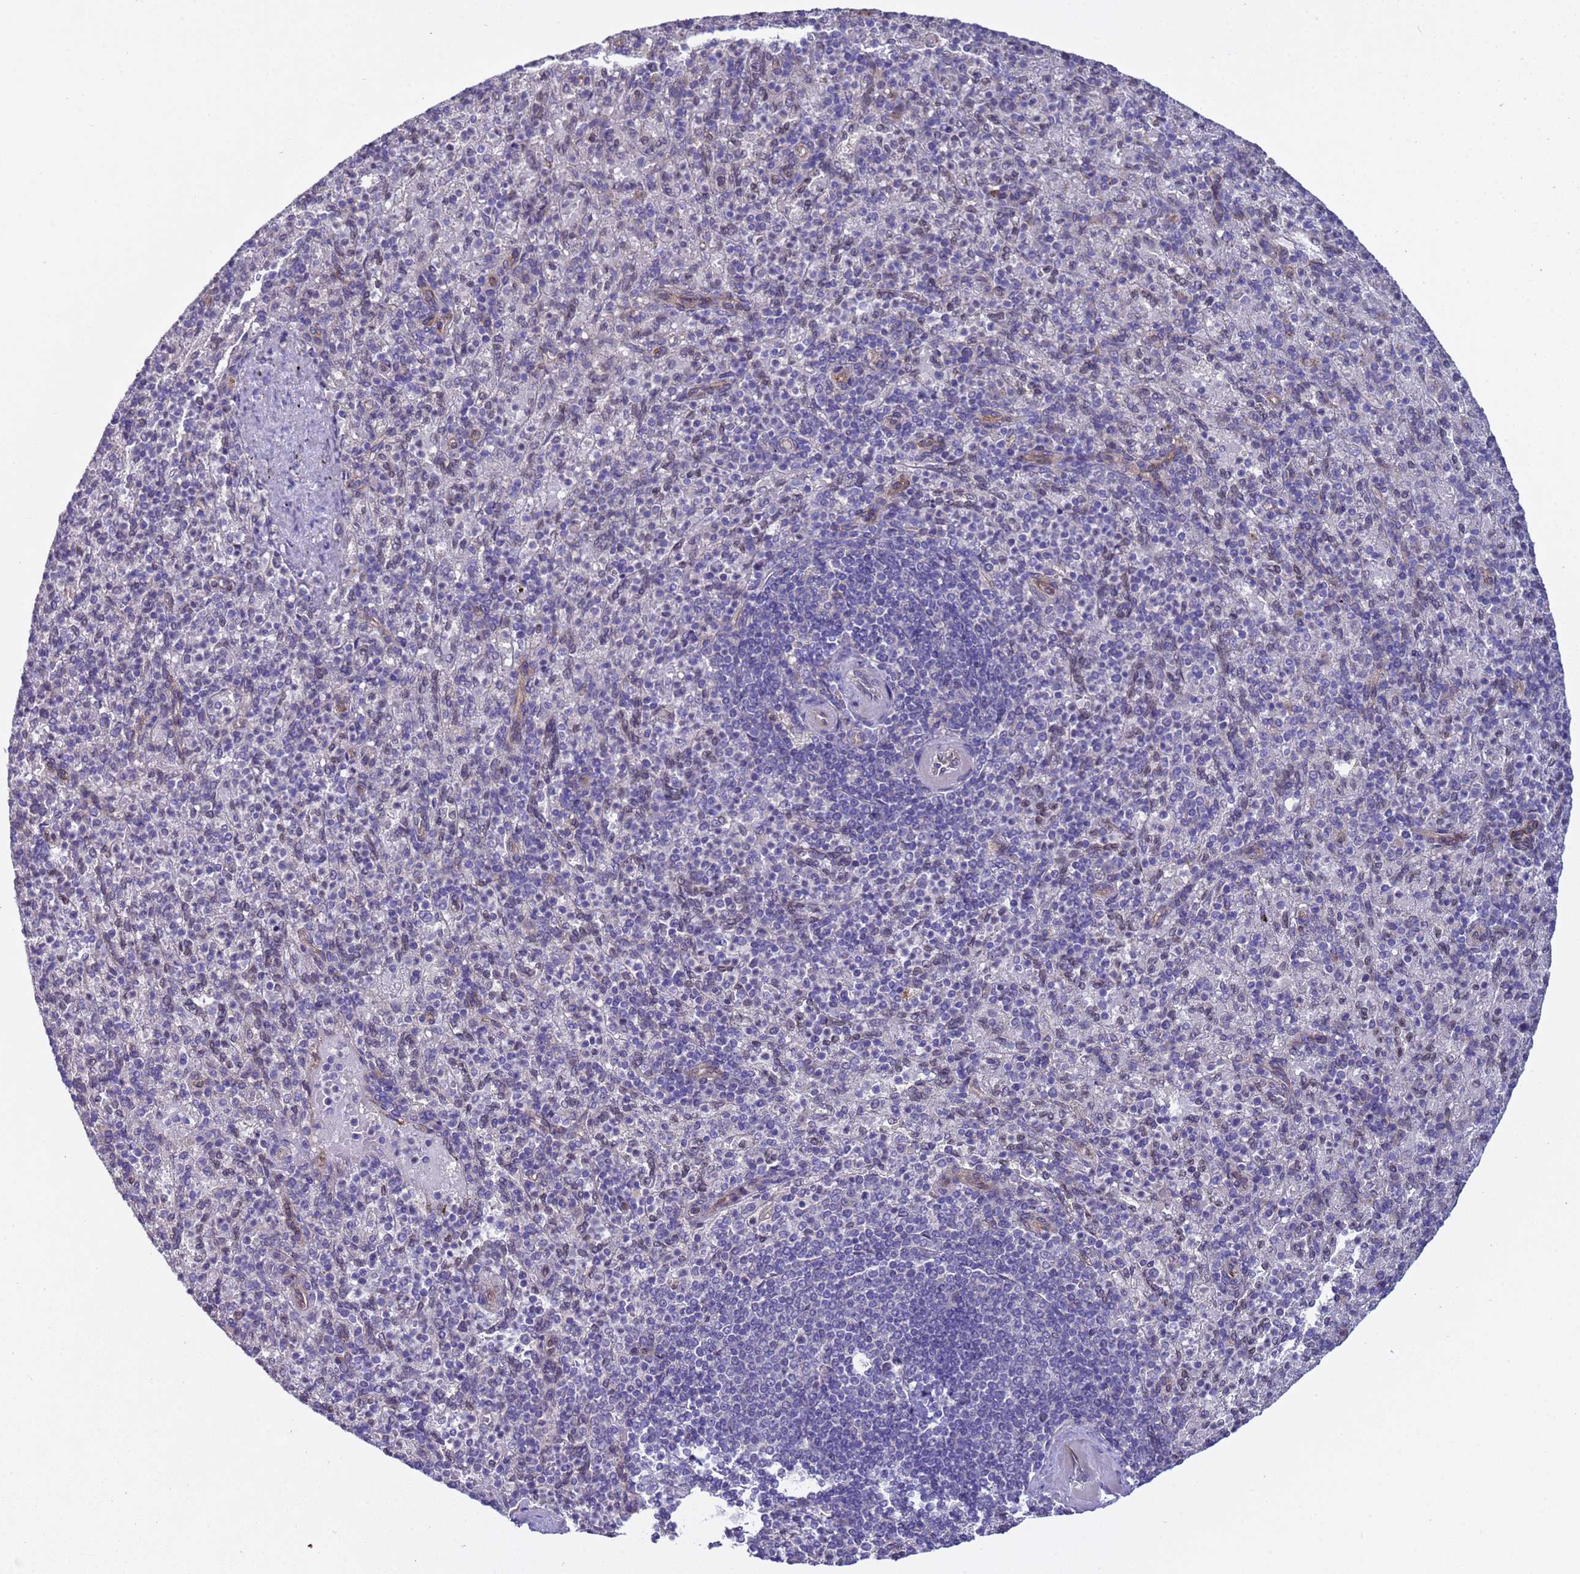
{"staining": {"intensity": "negative", "quantity": "none", "location": "none"}, "tissue": "spleen", "cell_type": "Cells in red pulp", "image_type": "normal", "snomed": [{"axis": "morphology", "description": "Normal tissue, NOS"}, {"axis": "topography", "description": "Spleen"}], "caption": "Spleen was stained to show a protein in brown. There is no significant positivity in cells in red pulp. (Immunohistochemistry (ihc), brightfield microscopy, high magnification).", "gene": "TRMT10A", "patient": {"sex": "female", "age": 74}}